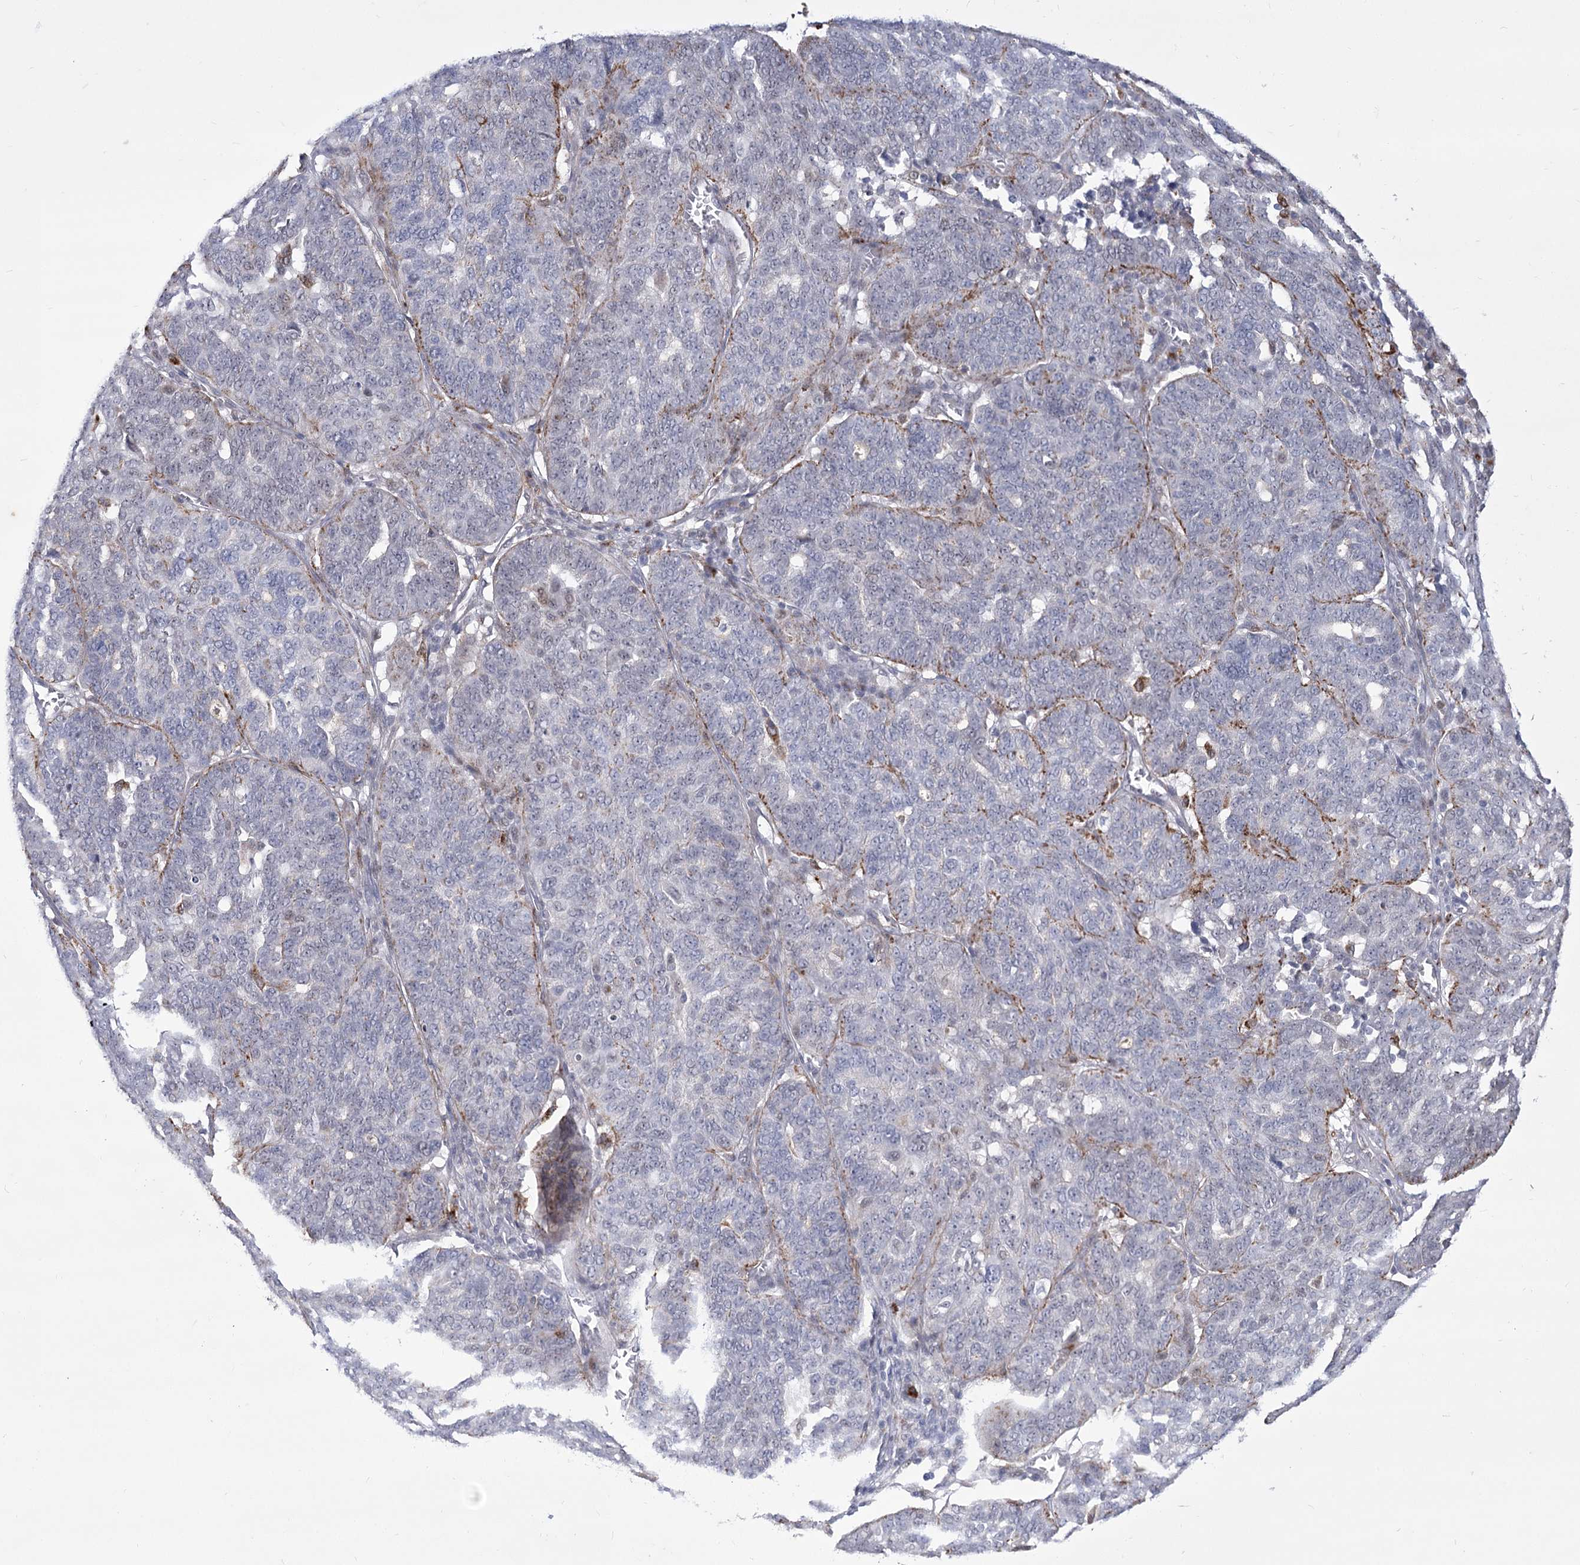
{"staining": {"intensity": "moderate", "quantity": "<25%", "location": "cytoplasmic/membranous,nuclear"}, "tissue": "ovarian cancer", "cell_type": "Tumor cells", "image_type": "cancer", "snomed": [{"axis": "morphology", "description": "Cystadenocarcinoma, serous, NOS"}, {"axis": "topography", "description": "Ovary"}], "caption": "DAB (3,3'-diaminobenzidine) immunohistochemical staining of ovarian serous cystadenocarcinoma reveals moderate cytoplasmic/membranous and nuclear protein positivity in about <25% of tumor cells.", "gene": "SIAE", "patient": {"sex": "female", "age": 59}}